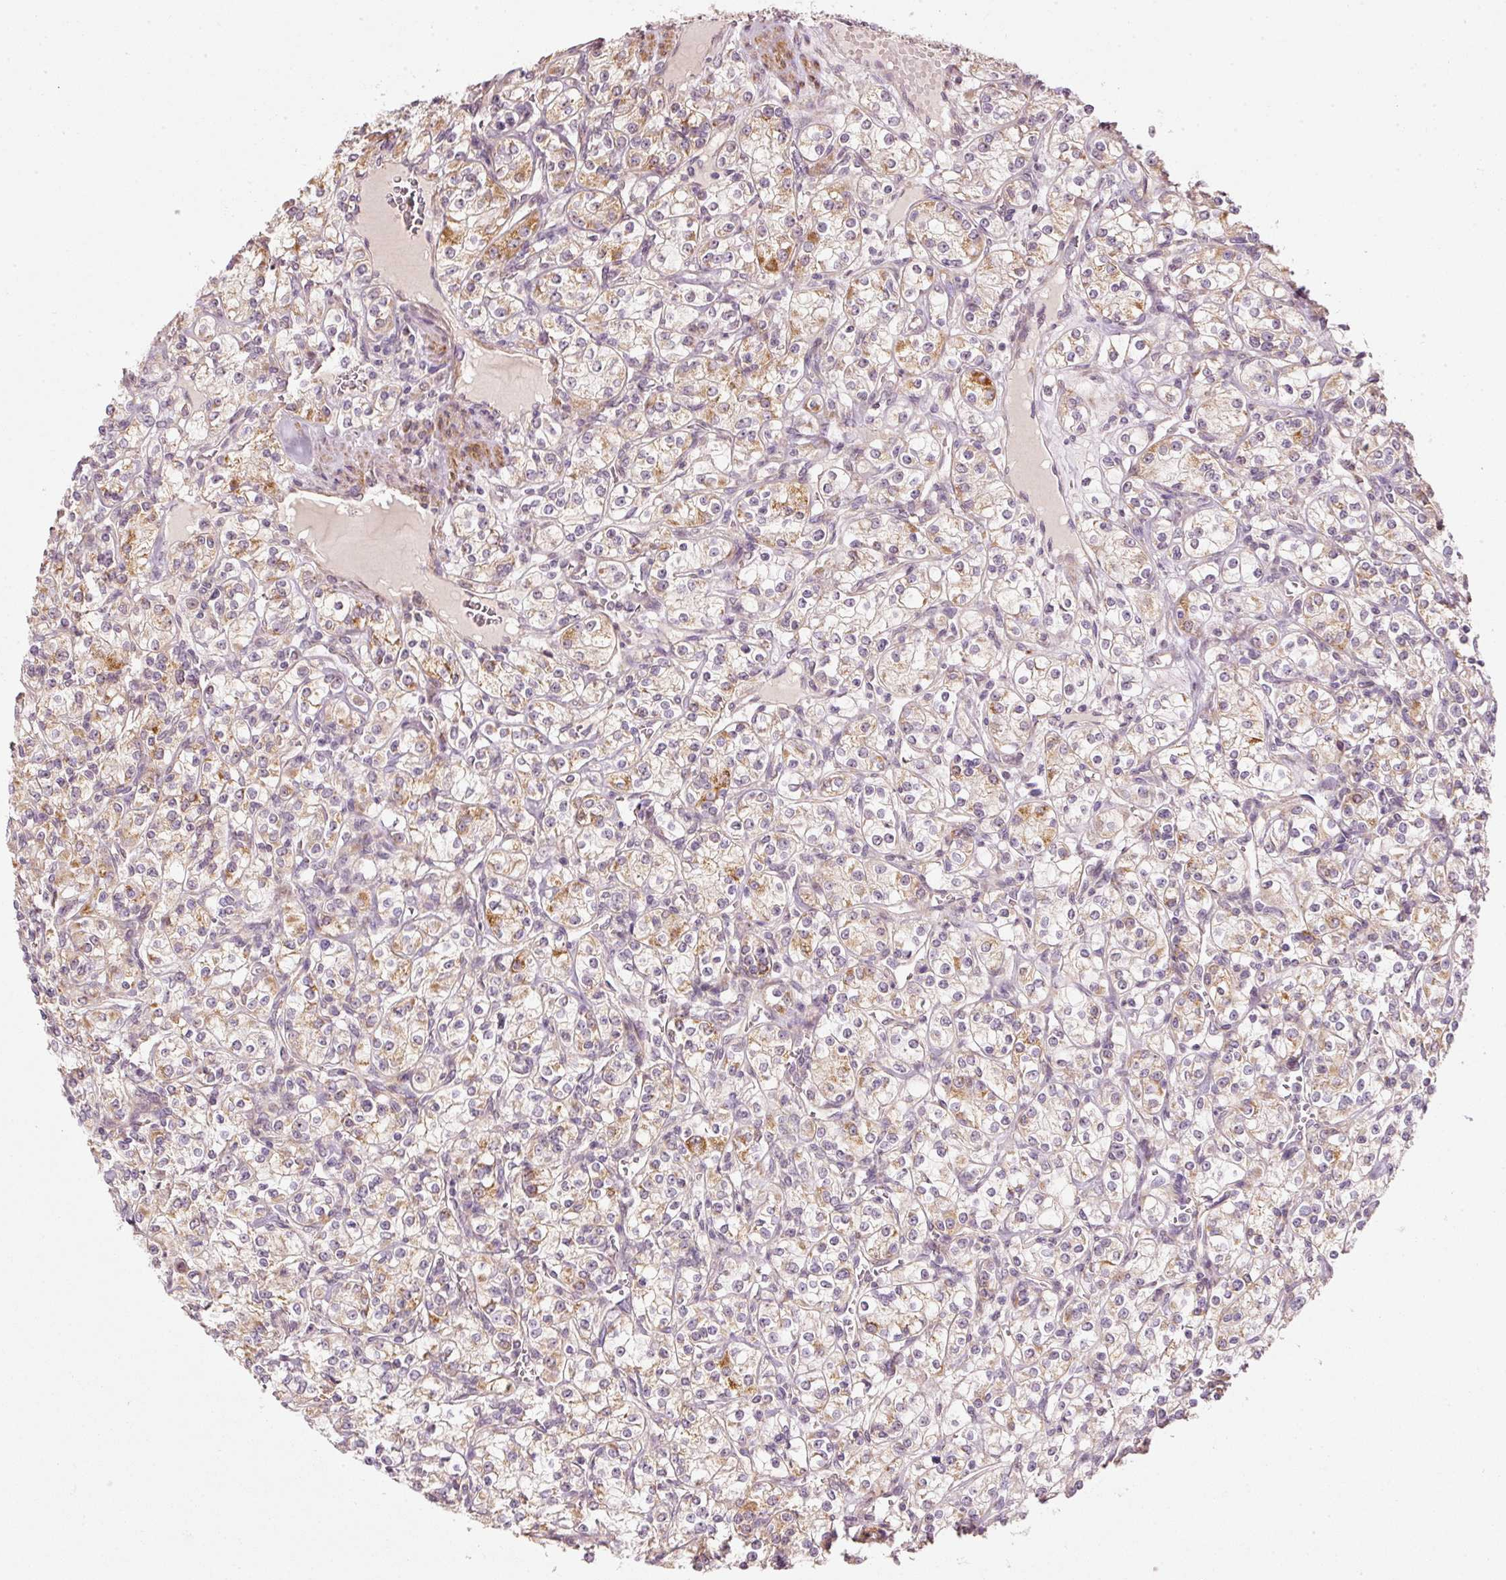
{"staining": {"intensity": "weak", "quantity": "25%-75%", "location": "cytoplasmic/membranous"}, "tissue": "renal cancer", "cell_type": "Tumor cells", "image_type": "cancer", "snomed": [{"axis": "morphology", "description": "Adenocarcinoma, NOS"}, {"axis": "topography", "description": "Kidney"}], "caption": "DAB (3,3'-diaminobenzidine) immunohistochemical staining of renal cancer shows weak cytoplasmic/membranous protein expression in approximately 25%-75% of tumor cells.", "gene": "ARHGAP22", "patient": {"sex": "male", "age": 77}}